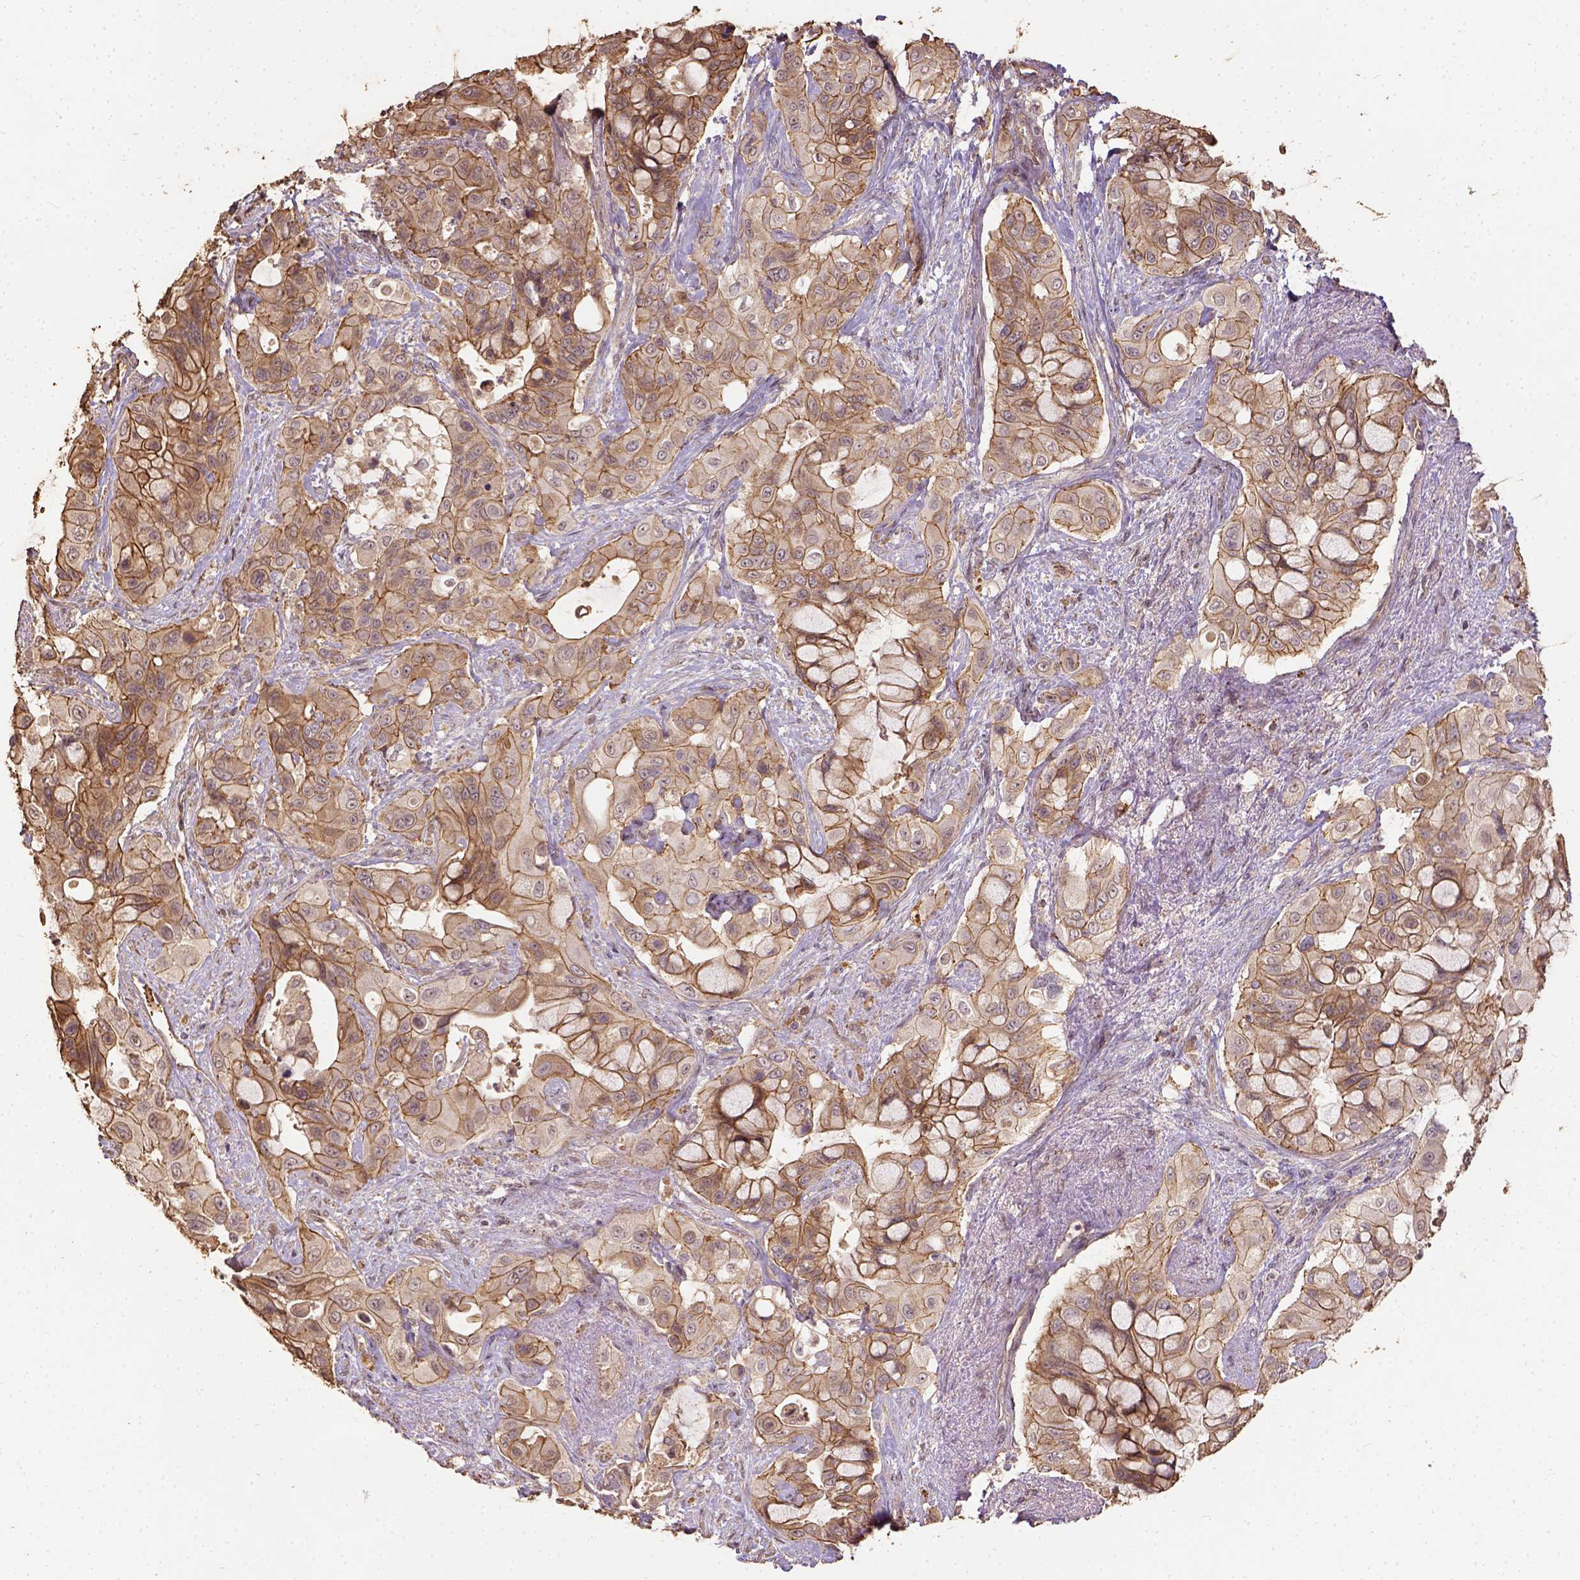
{"staining": {"intensity": "moderate", "quantity": ">75%", "location": "cytoplasmic/membranous"}, "tissue": "pancreatic cancer", "cell_type": "Tumor cells", "image_type": "cancer", "snomed": [{"axis": "morphology", "description": "Adenocarcinoma, NOS"}, {"axis": "topography", "description": "Pancreas"}], "caption": "Immunohistochemical staining of human adenocarcinoma (pancreatic) shows medium levels of moderate cytoplasmic/membranous expression in approximately >75% of tumor cells.", "gene": "ATP1B3", "patient": {"sex": "male", "age": 71}}